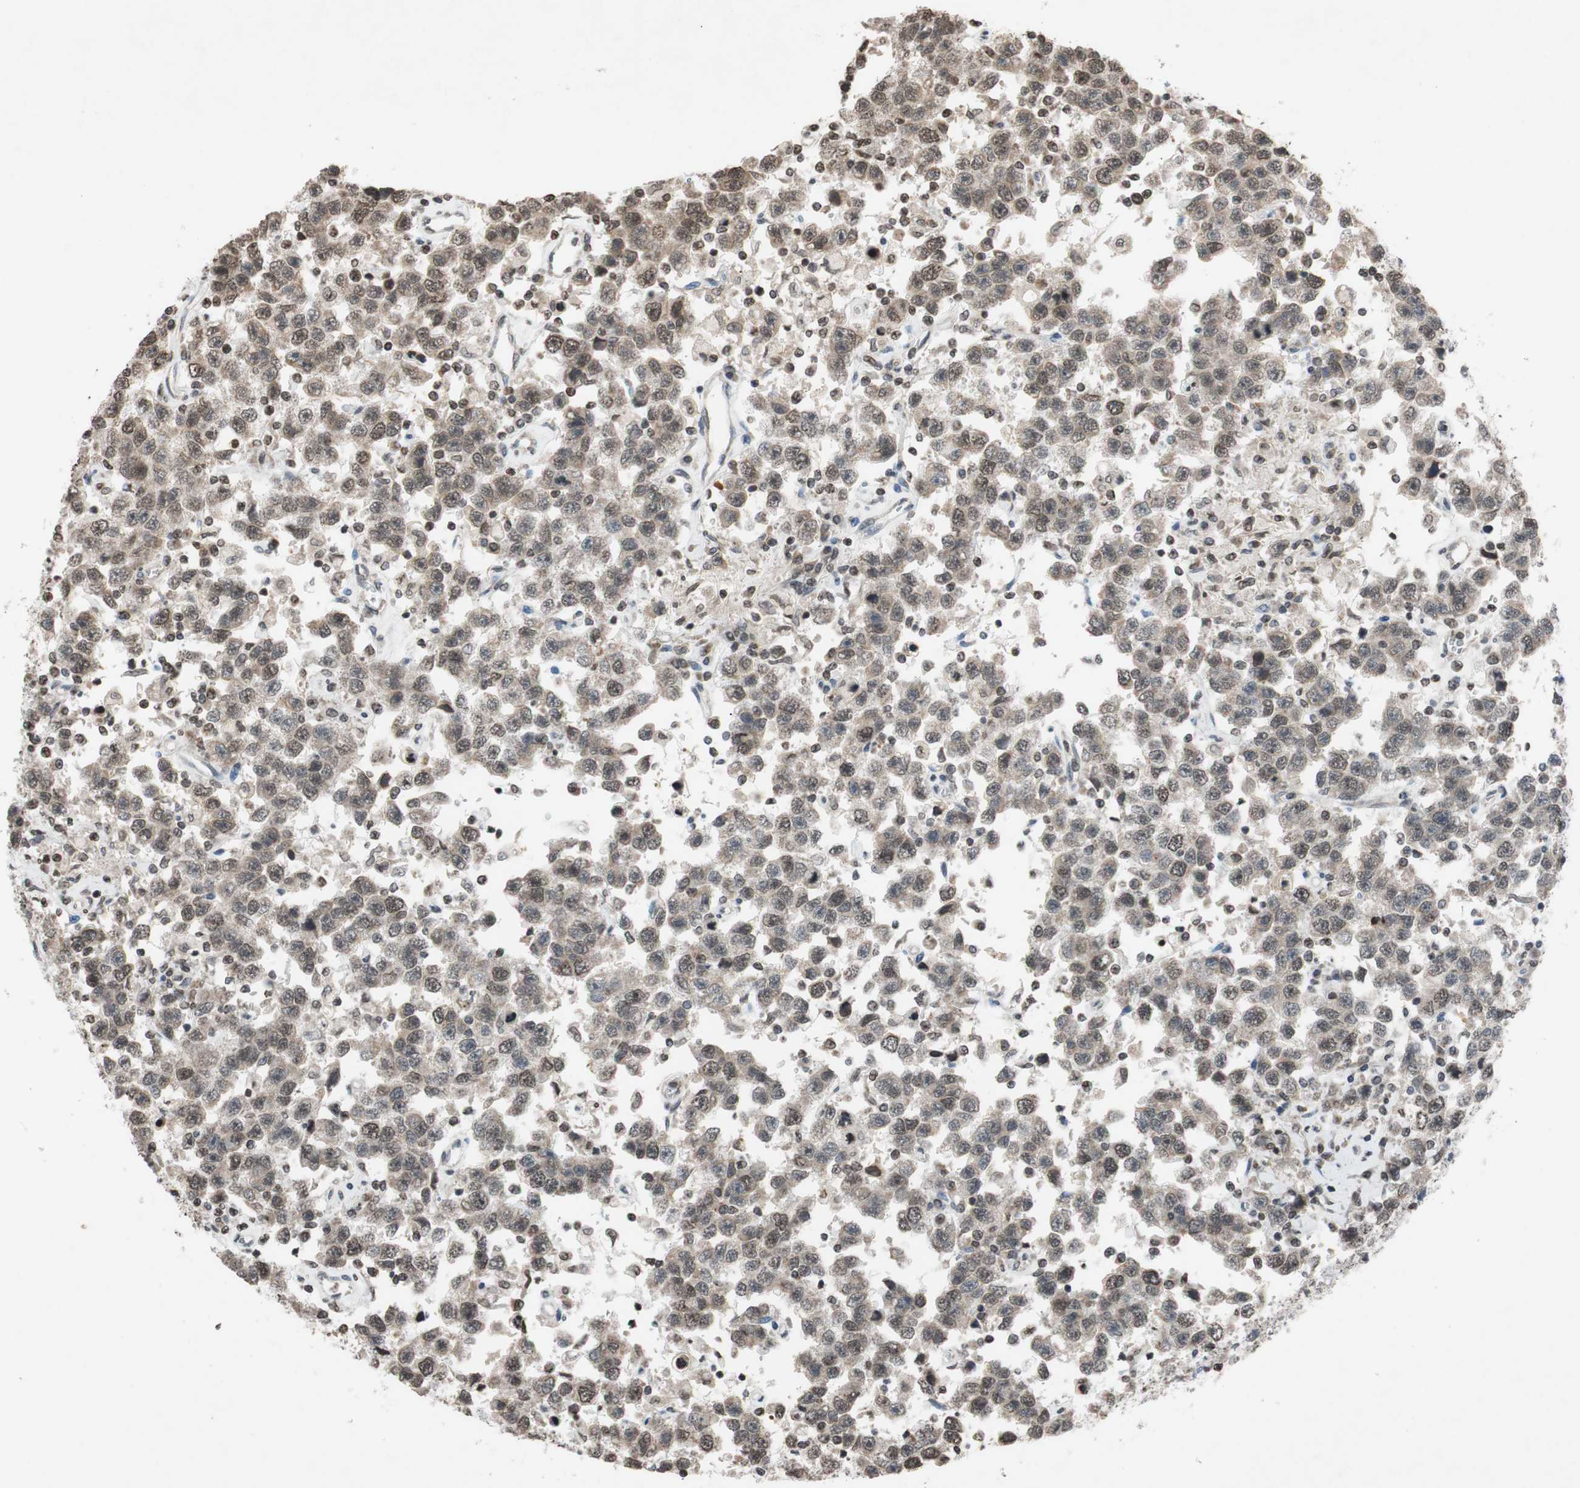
{"staining": {"intensity": "moderate", "quantity": "25%-75%", "location": "cytoplasmic/membranous,nuclear"}, "tissue": "testis cancer", "cell_type": "Tumor cells", "image_type": "cancer", "snomed": [{"axis": "morphology", "description": "Seminoma, NOS"}, {"axis": "topography", "description": "Testis"}], "caption": "IHC micrograph of neoplastic tissue: testis seminoma stained using immunohistochemistry (IHC) shows medium levels of moderate protein expression localized specifically in the cytoplasmic/membranous and nuclear of tumor cells, appearing as a cytoplasmic/membranous and nuclear brown color.", "gene": "MCM6", "patient": {"sex": "male", "age": 41}}